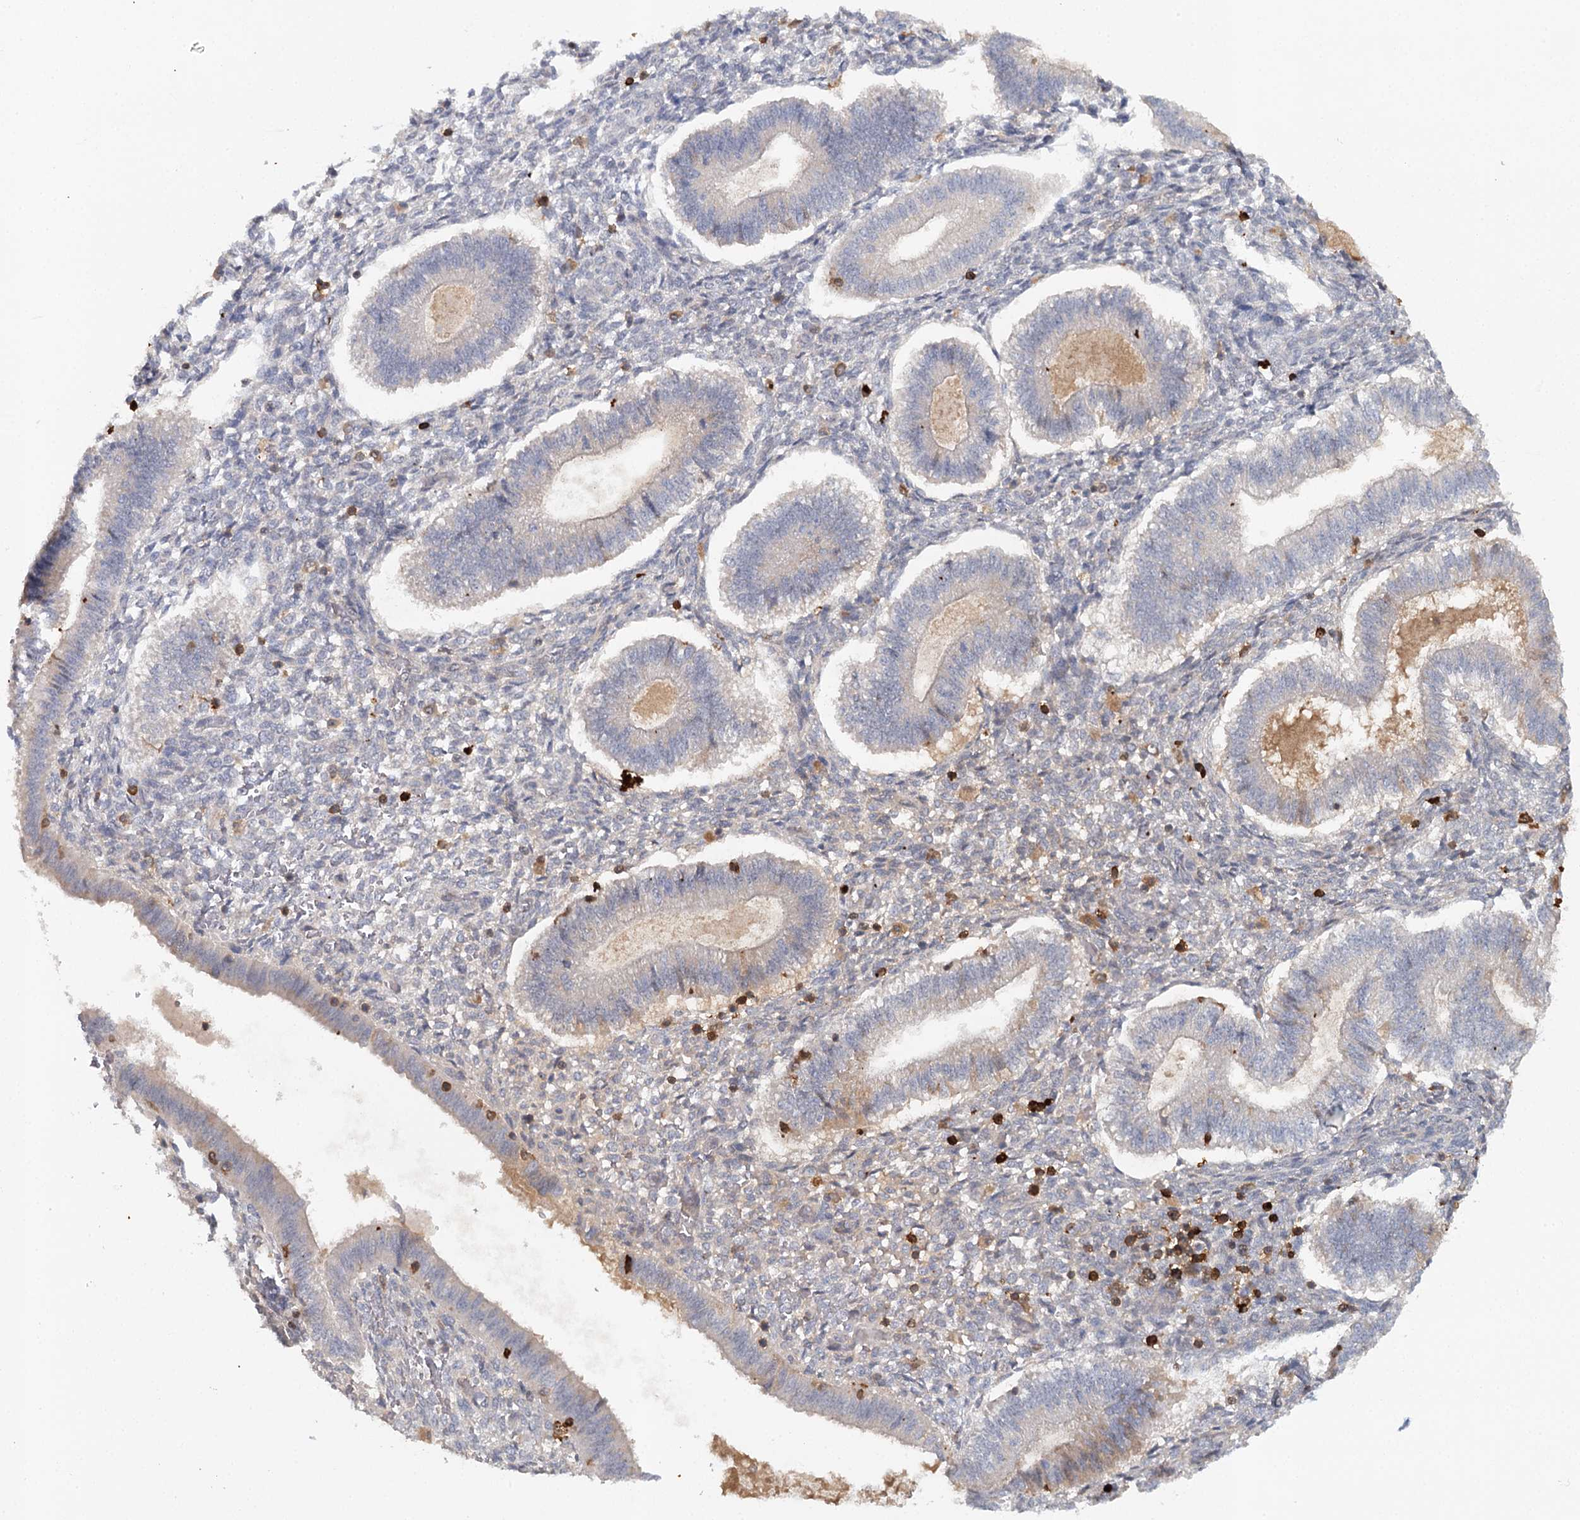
{"staining": {"intensity": "negative", "quantity": "none", "location": "none"}, "tissue": "endometrium", "cell_type": "Cells in endometrial stroma", "image_type": "normal", "snomed": [{"axis": "morphology", "description": "Normal tissue, NOS"}, {"axis": "topography", "description": "Endometrium"}], "caption": "Cells in endometrial stroma show no significant staining in normal endometrium.", "gene": "SLC41A2", "patient": {"sex": "female", "age": 25}}